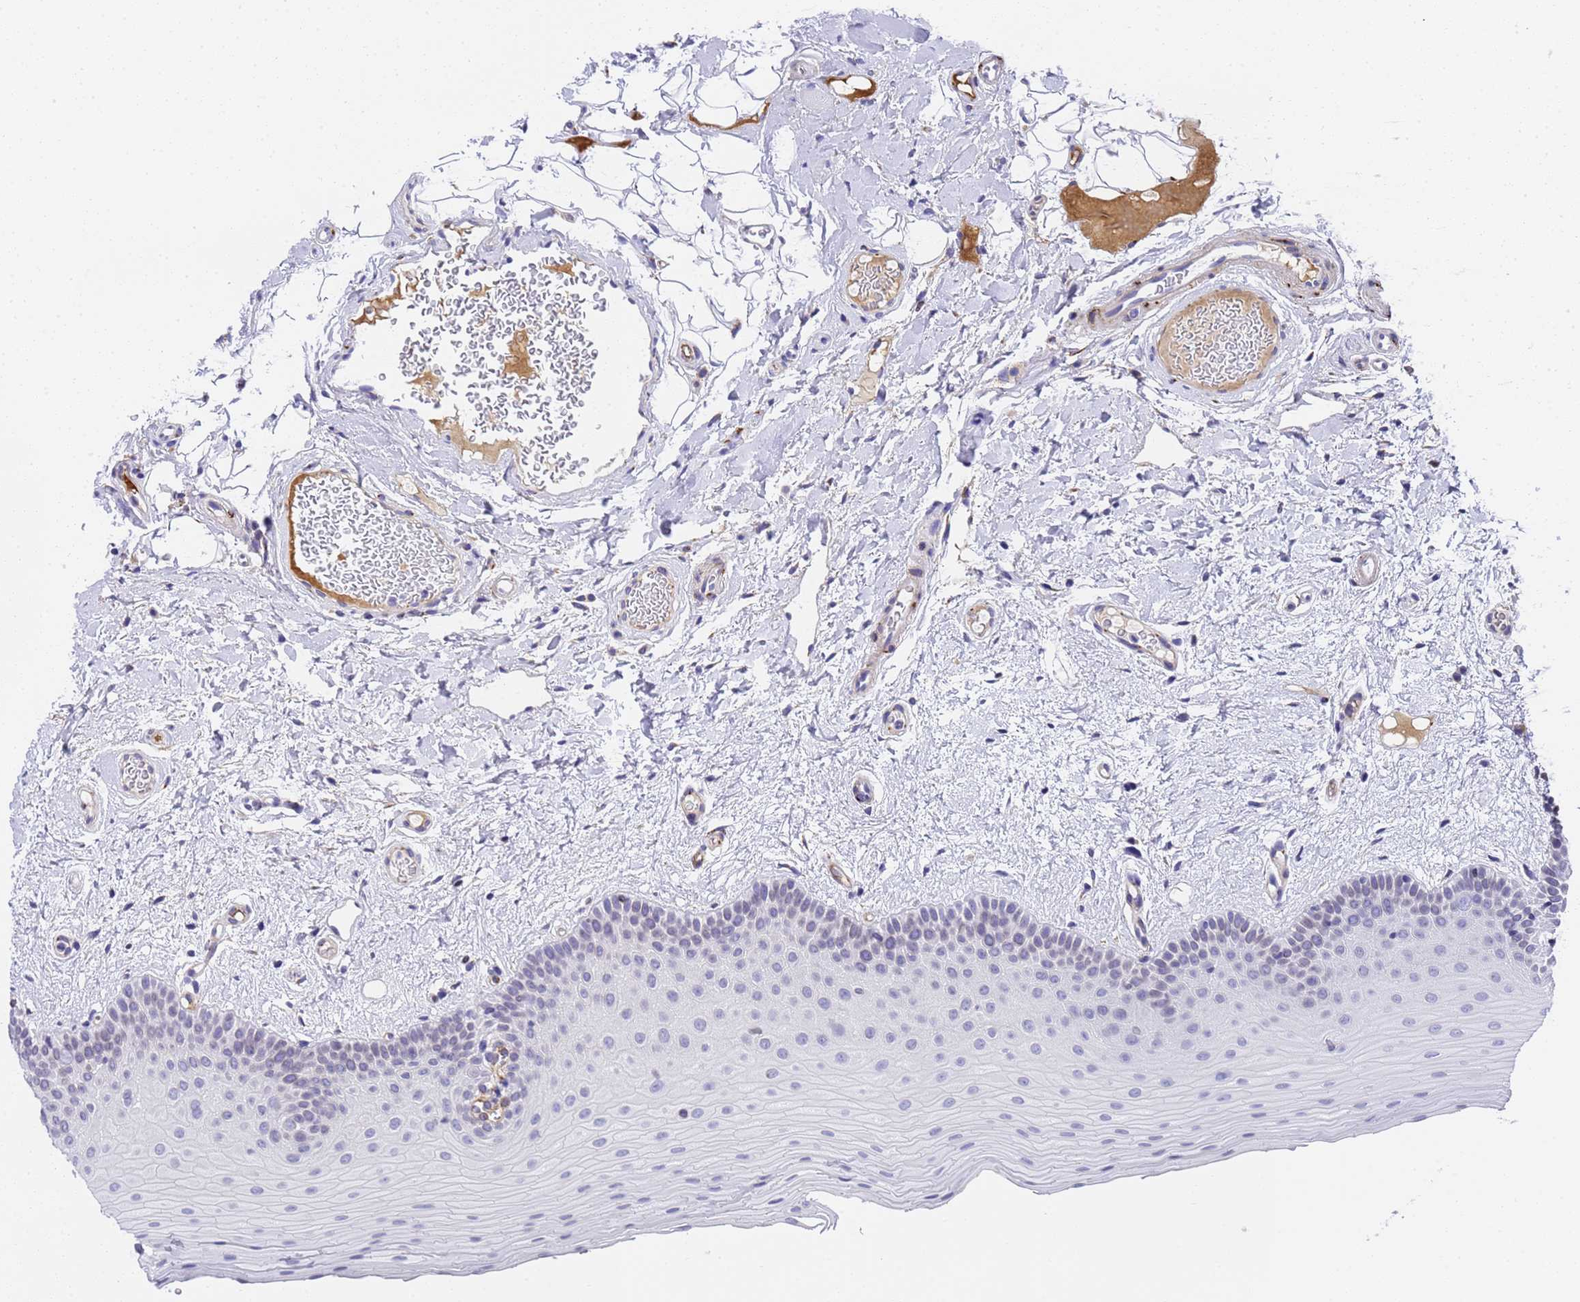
{"staining": {"intensity": "moderate", "quantity": "<25%", "location": "cytoplasmic/membranous,nuclear"}, "tissue": "oral mucosa", "cell_type": "Squamous epithelial cells", "image_type": "normal", "snomed": [{"axis": "morphology", "description": "Normal tissue, NOS"}, {"axis": "topography", "description": "Oral tissue"}, {"axis": "topography", "description": "Tounge, NOS"}], "caption": "Immunohistochemistry (IHC) micrograph of unremarkable human oral mucosa stained for a protein (brown), which exhibits low levels of moderate cytoplasmic/membranous,nuclear expression in approximately <25% of squamous epithelial cells.", "gene": "IGFBP7", "patient": {"sex": "male", "age": 47}}